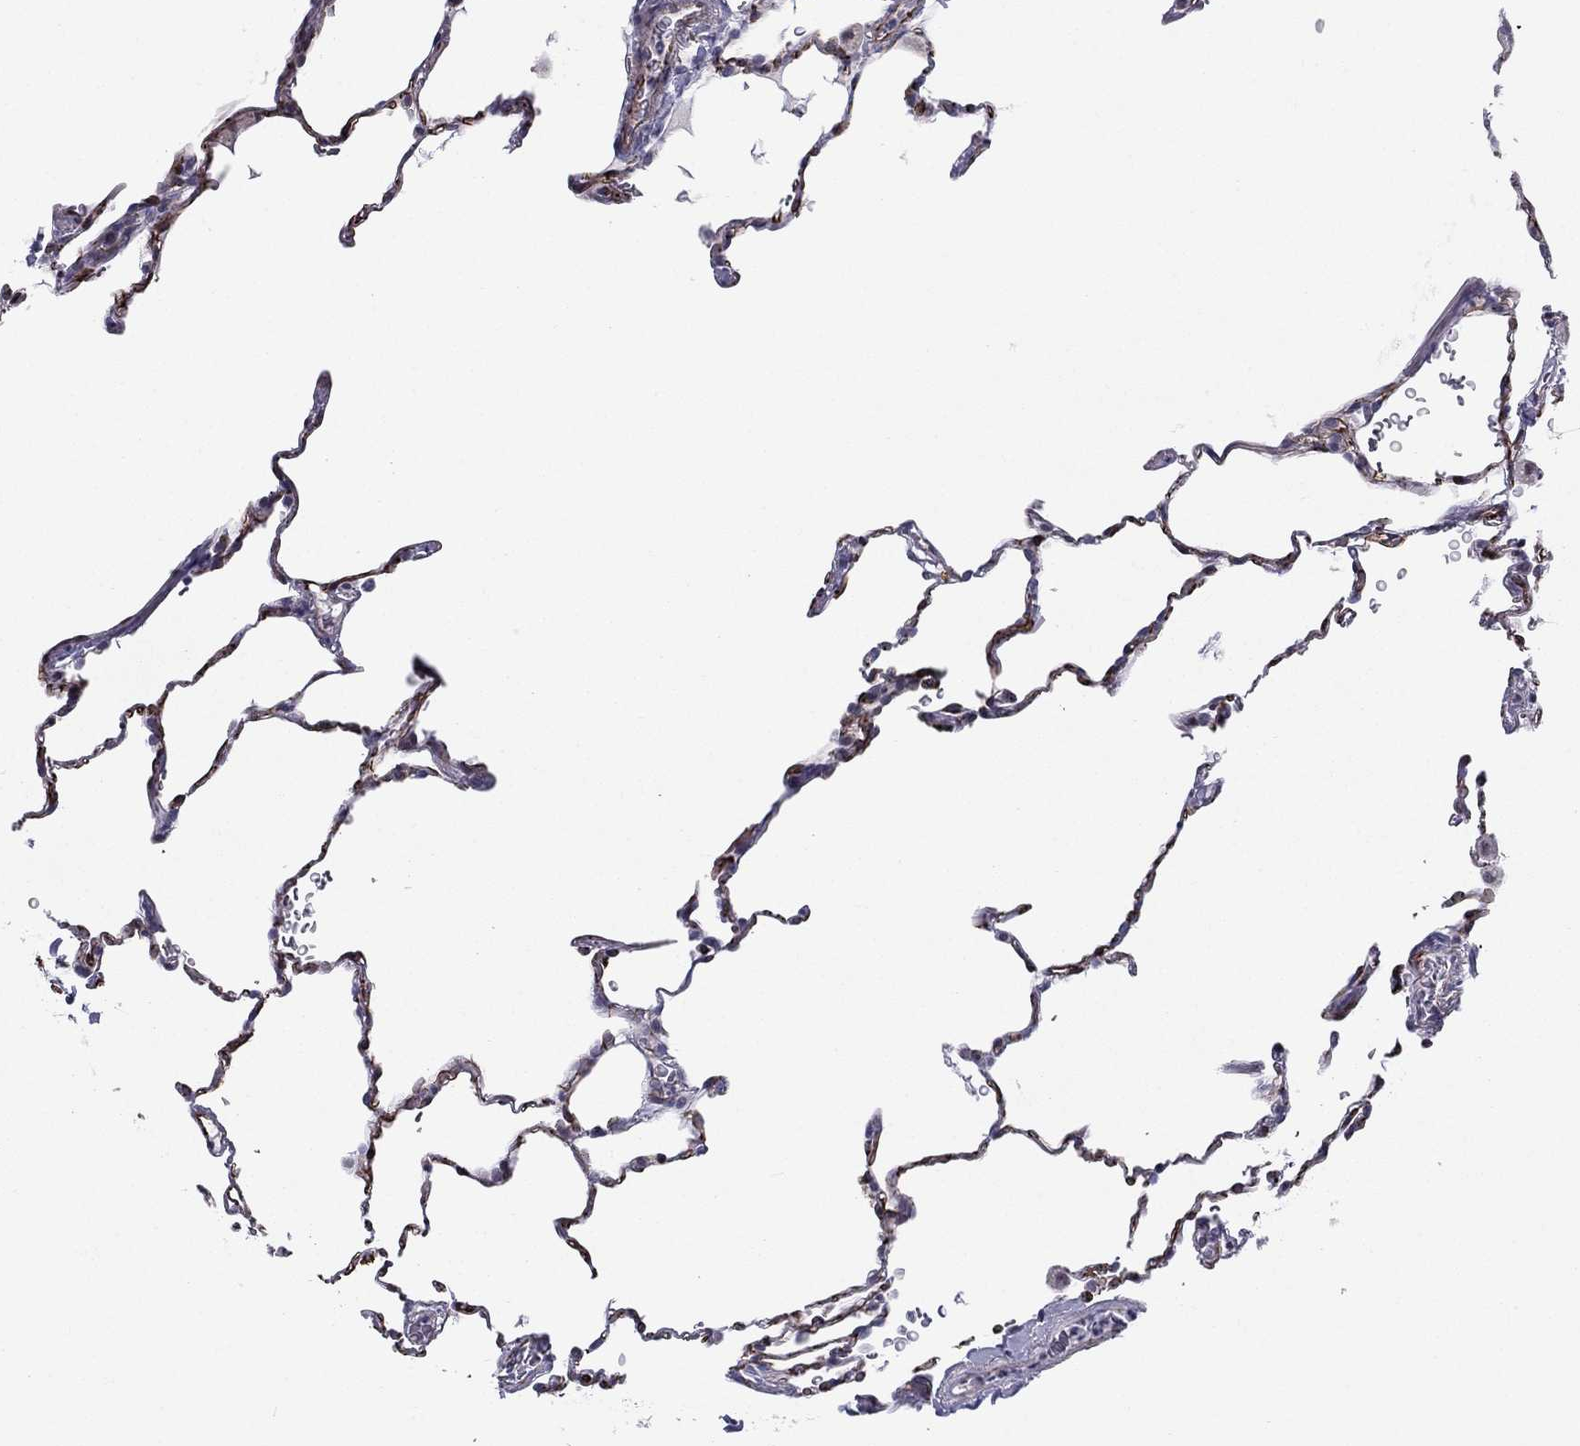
{"staining": {"intensity": "negative", "quantity": "none", "location": "none"}, "tissue": "lung", "cell_type": "Alveolar cells", "image_type": "normal", "snomed": [{"axis": "morphology", "description": "Normal tissue, NOS"}, {"axis": "morphology", "description": "Adenocarcinoma, metastatic, NOS"}, {"axis": "topography", "description": "Lung"}], "caption": "An IHC histopathology image of benign lung is shown. There is no staining in alveolar cells of lung.", "gene": "ANKS4B", "patient": {"sex": "male", "age": 45}}